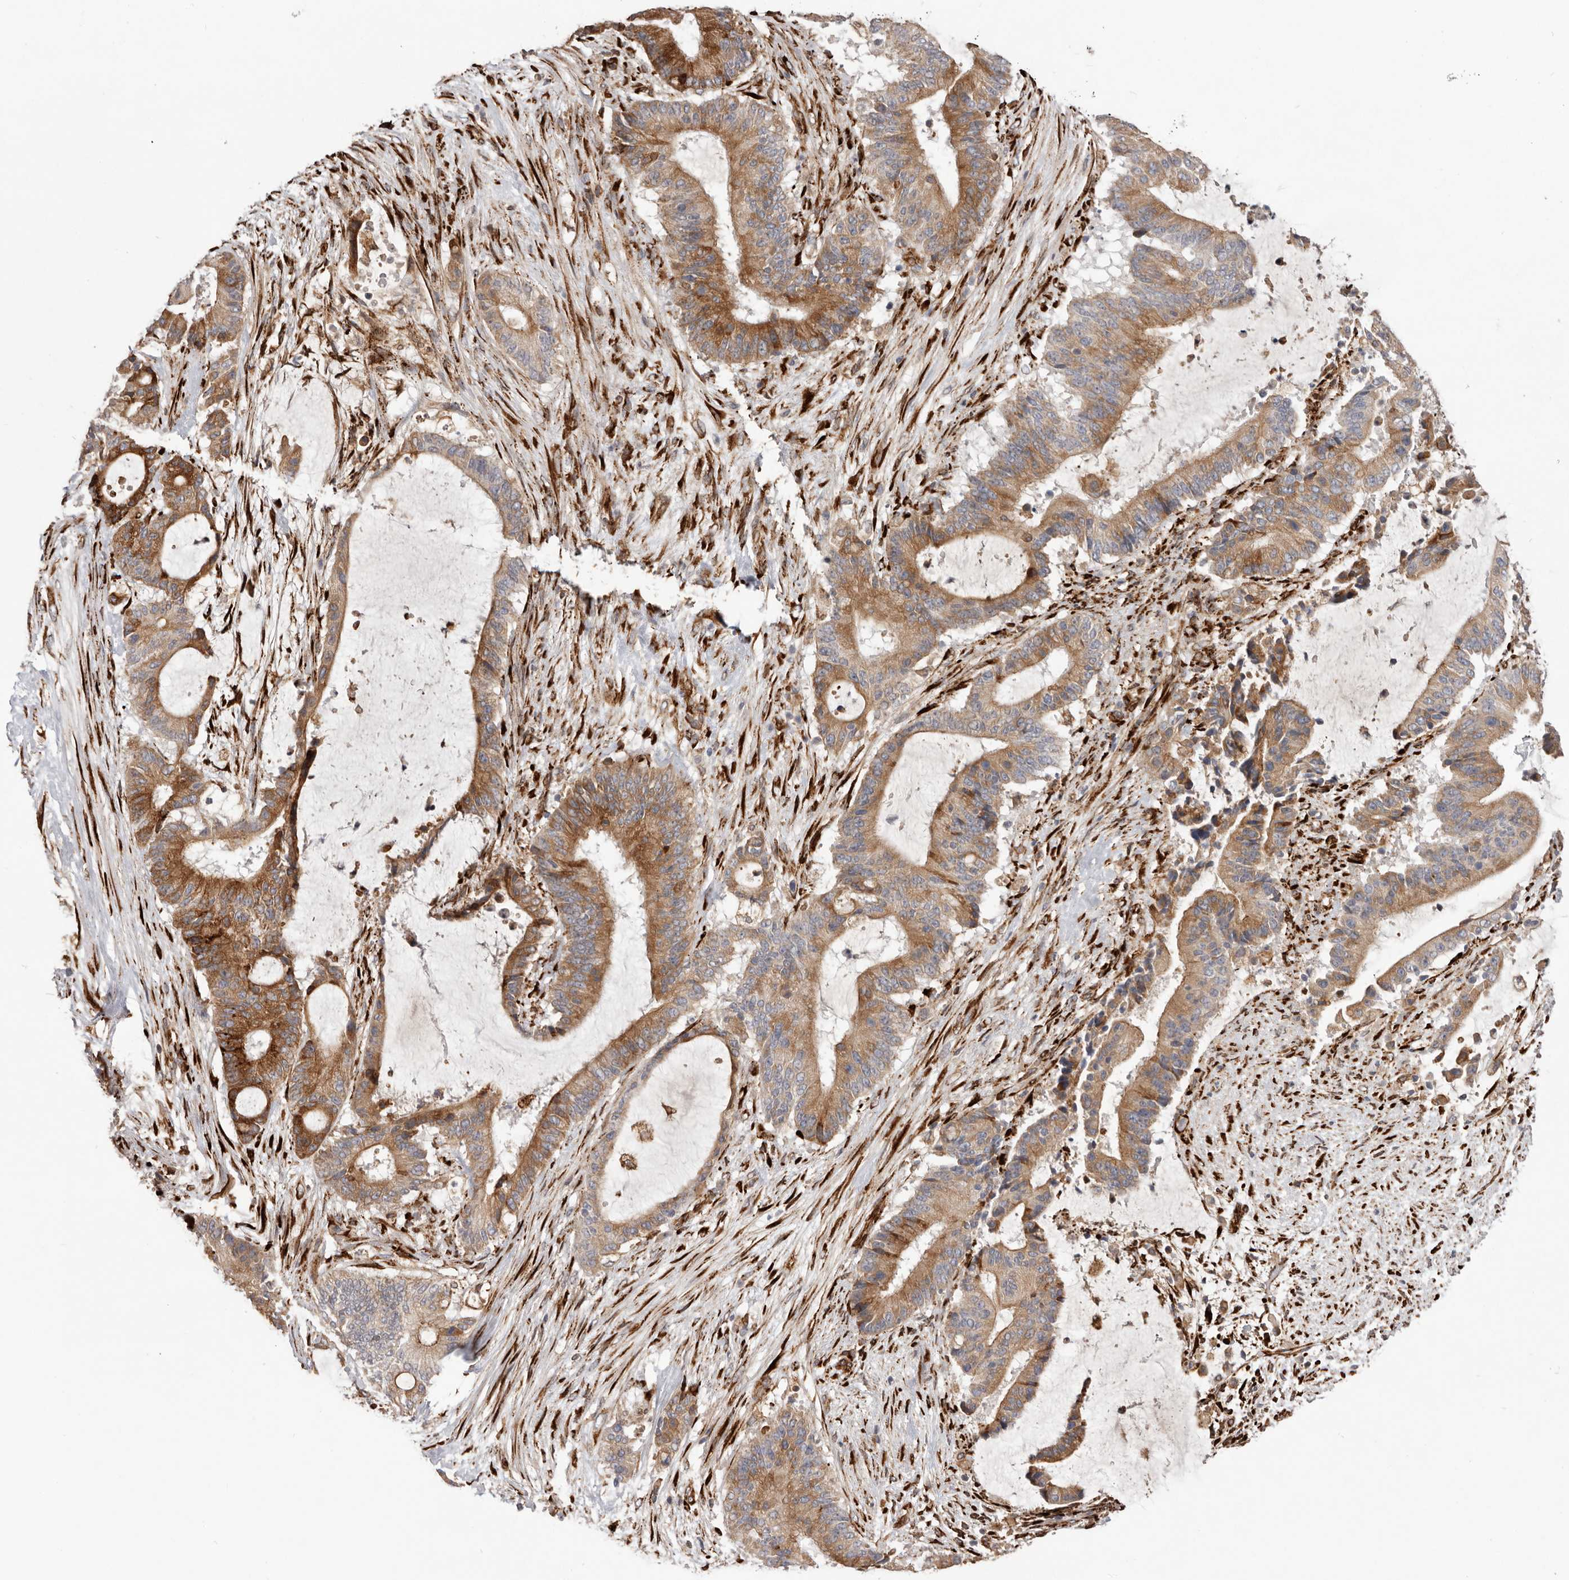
{"staining": {"intensity": "moderate", "quantity": ">75%", "location": "cytoplasmic/membranous"}, "tissue": "liver cancer", "cell_type": "Tumor cells", "image_type": "cancer", "snomed": [{"axis": "morphology", "description": "Normal tissue, NOS"}, {"axis": "morphology", "description": "Cholangiocarcinoma"}, {"axis": "topography", "description": "Liver"}, {"axis": "topography", "description": "Peripheral nerve tissue"}], "caption": "Moderate cytoplasmic/membranous staining for a protein is identified in approximately >75% of tumor cells of liver cholangiocarcinoma using immunohistochemistry.", "gene": "WDTC1", "patient": {"sex": "female", "age": 73}}